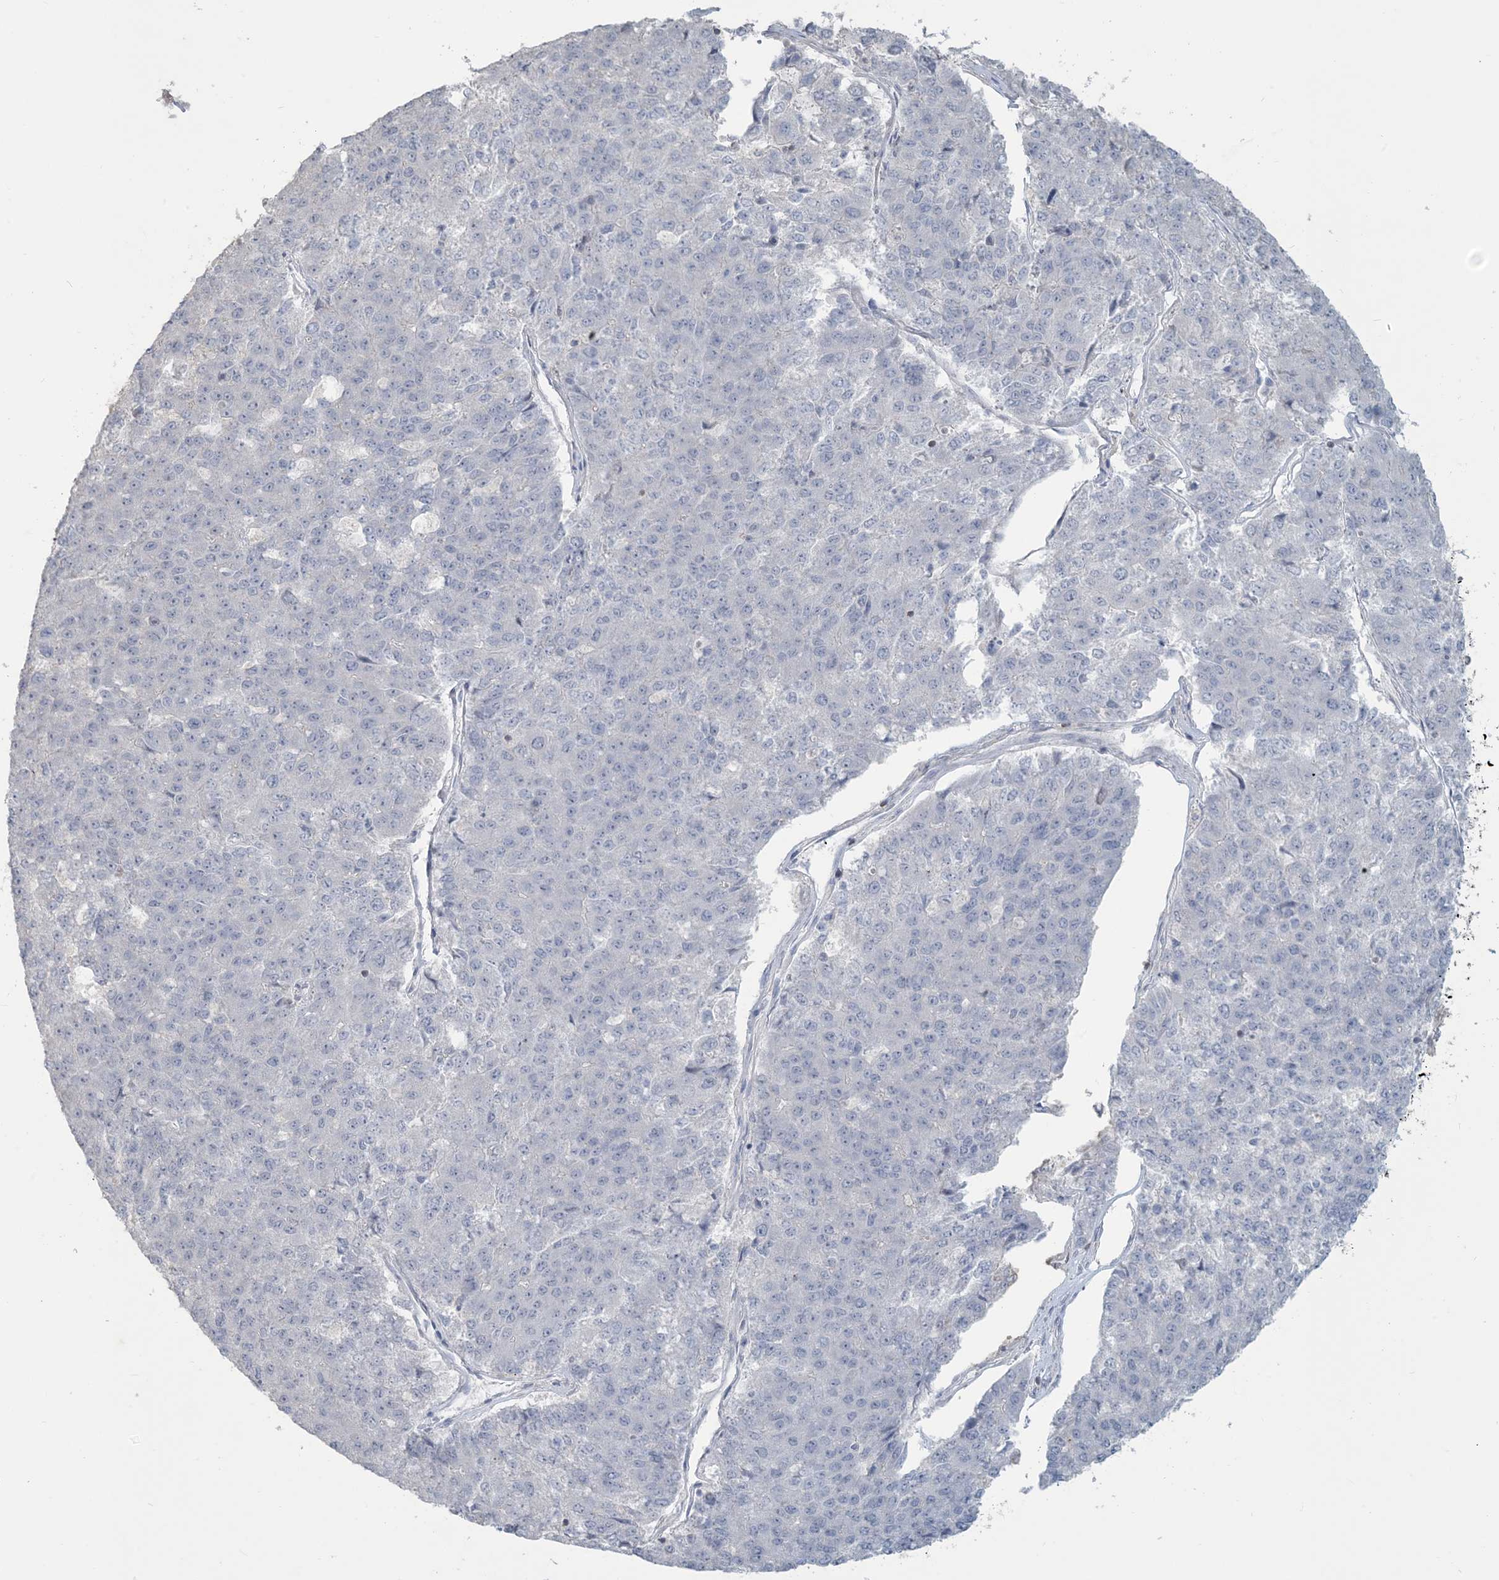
{"staining": {"intensity": "negative", "quantity": "none", "location": "none"}, "tissue": "pancreatic cancer", "cell_type": "Tumor cells", "image_type": "cancer", "snomed": [{"axis": "morphology", "description": "Adenocarcinoma, NOS"}, {"axis": "topography", "description": "Pancreas"}], "caption": "Immunohistochemical staining of human pancreatic cancer reveals no significant staining in tumor cells.", "gene": "NPHS2", "patient": {"sex": "male", "age": 50}}